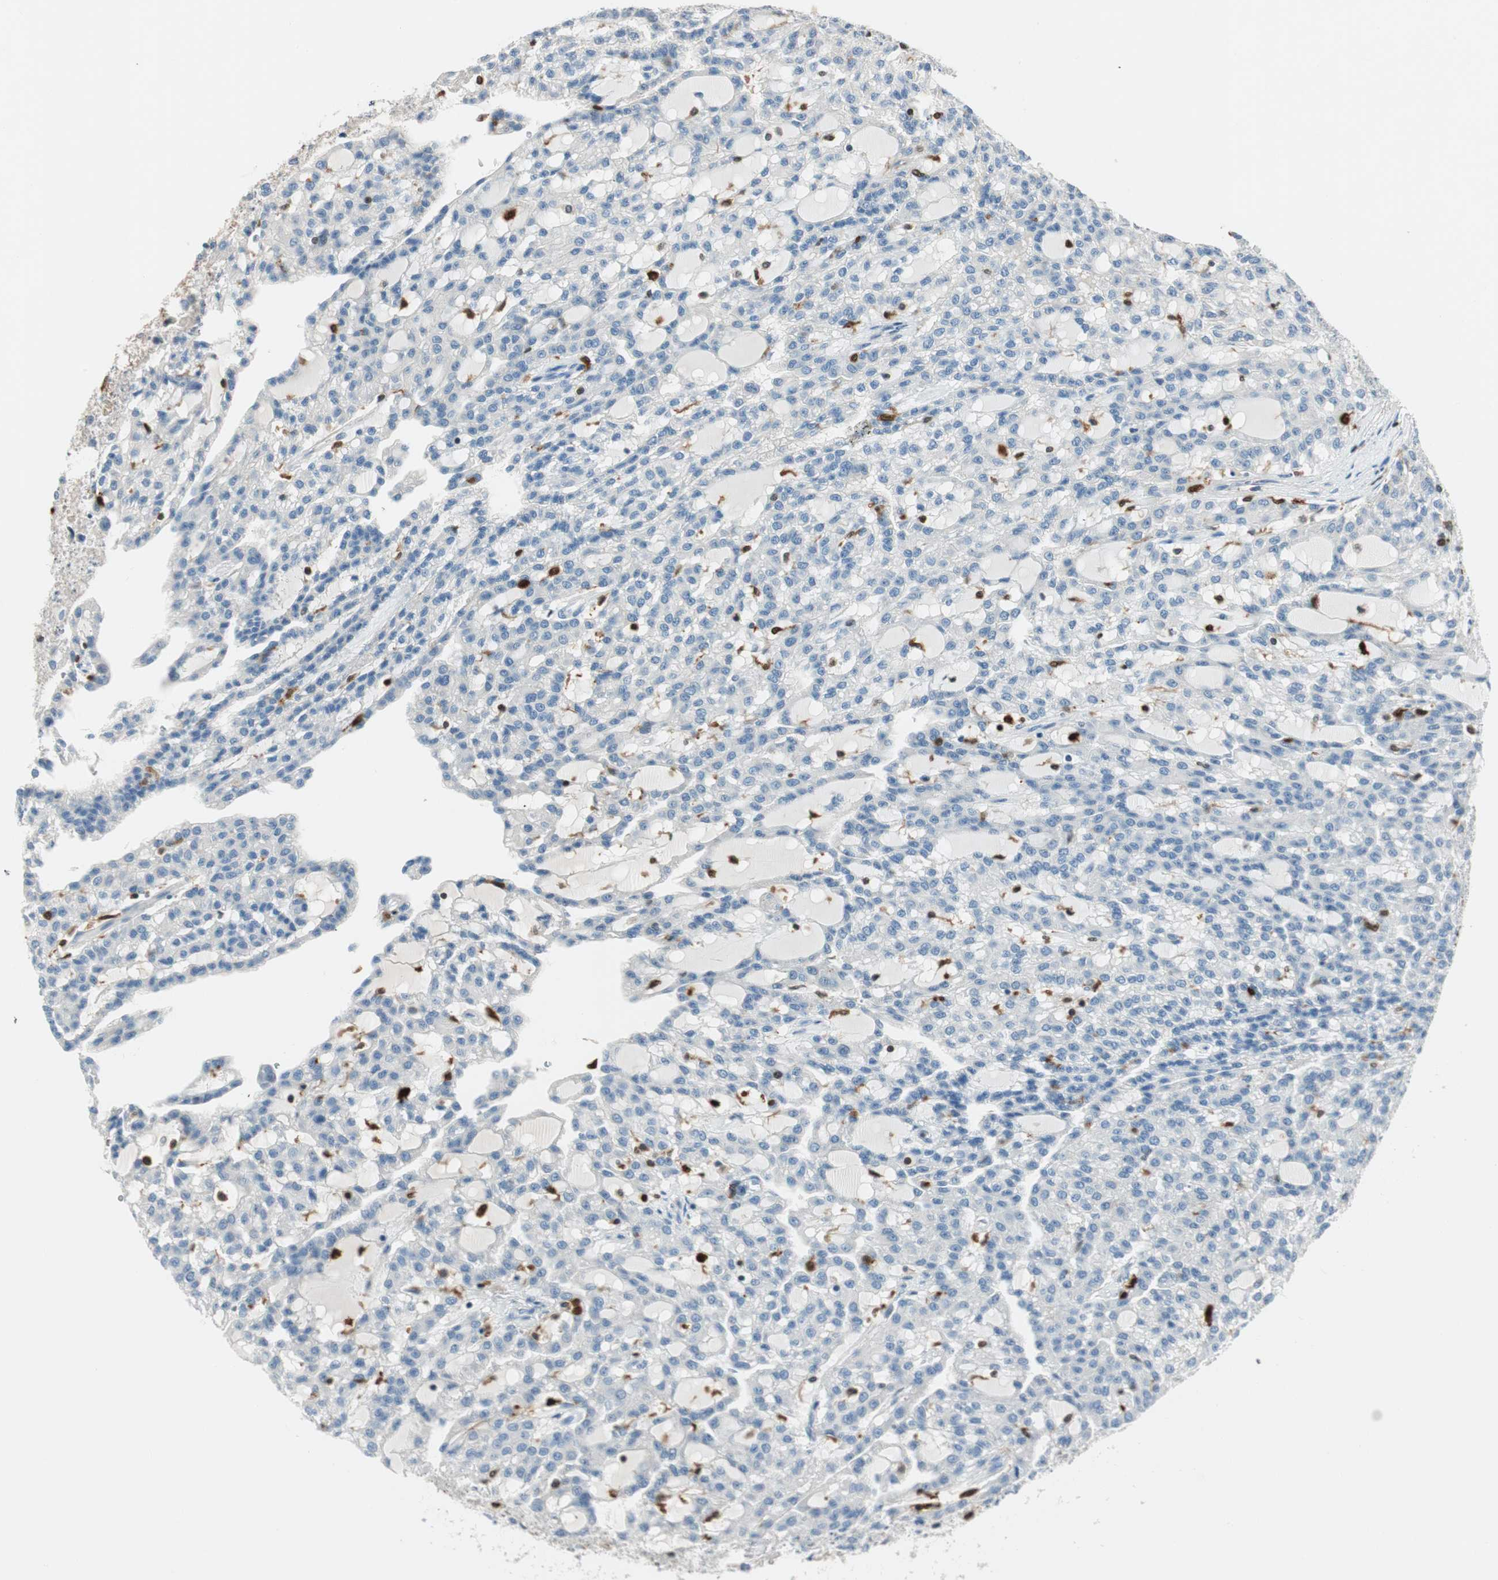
{"staining": {"intensity": "negative", "quantity": "none", "location": "none"}, "tissue": "renal cancer", "cell_type": "Tumor cells", "image_type": "cancer", "snomed": [{"axis": "morphology", "description": "Adenocarcinoma, NOS"}, {"axis": "topography", "description": "Kidney"}], "caption": "This image is of renal cancer (adenocarcinoma) stained with immunohistochemistry (IHC) to label a protein in brown with the nuclei are counter-stained blue. There is no expression in tumor cells.", "gene": "COTL1", "patient": {"sex": "male", "age": 63}}